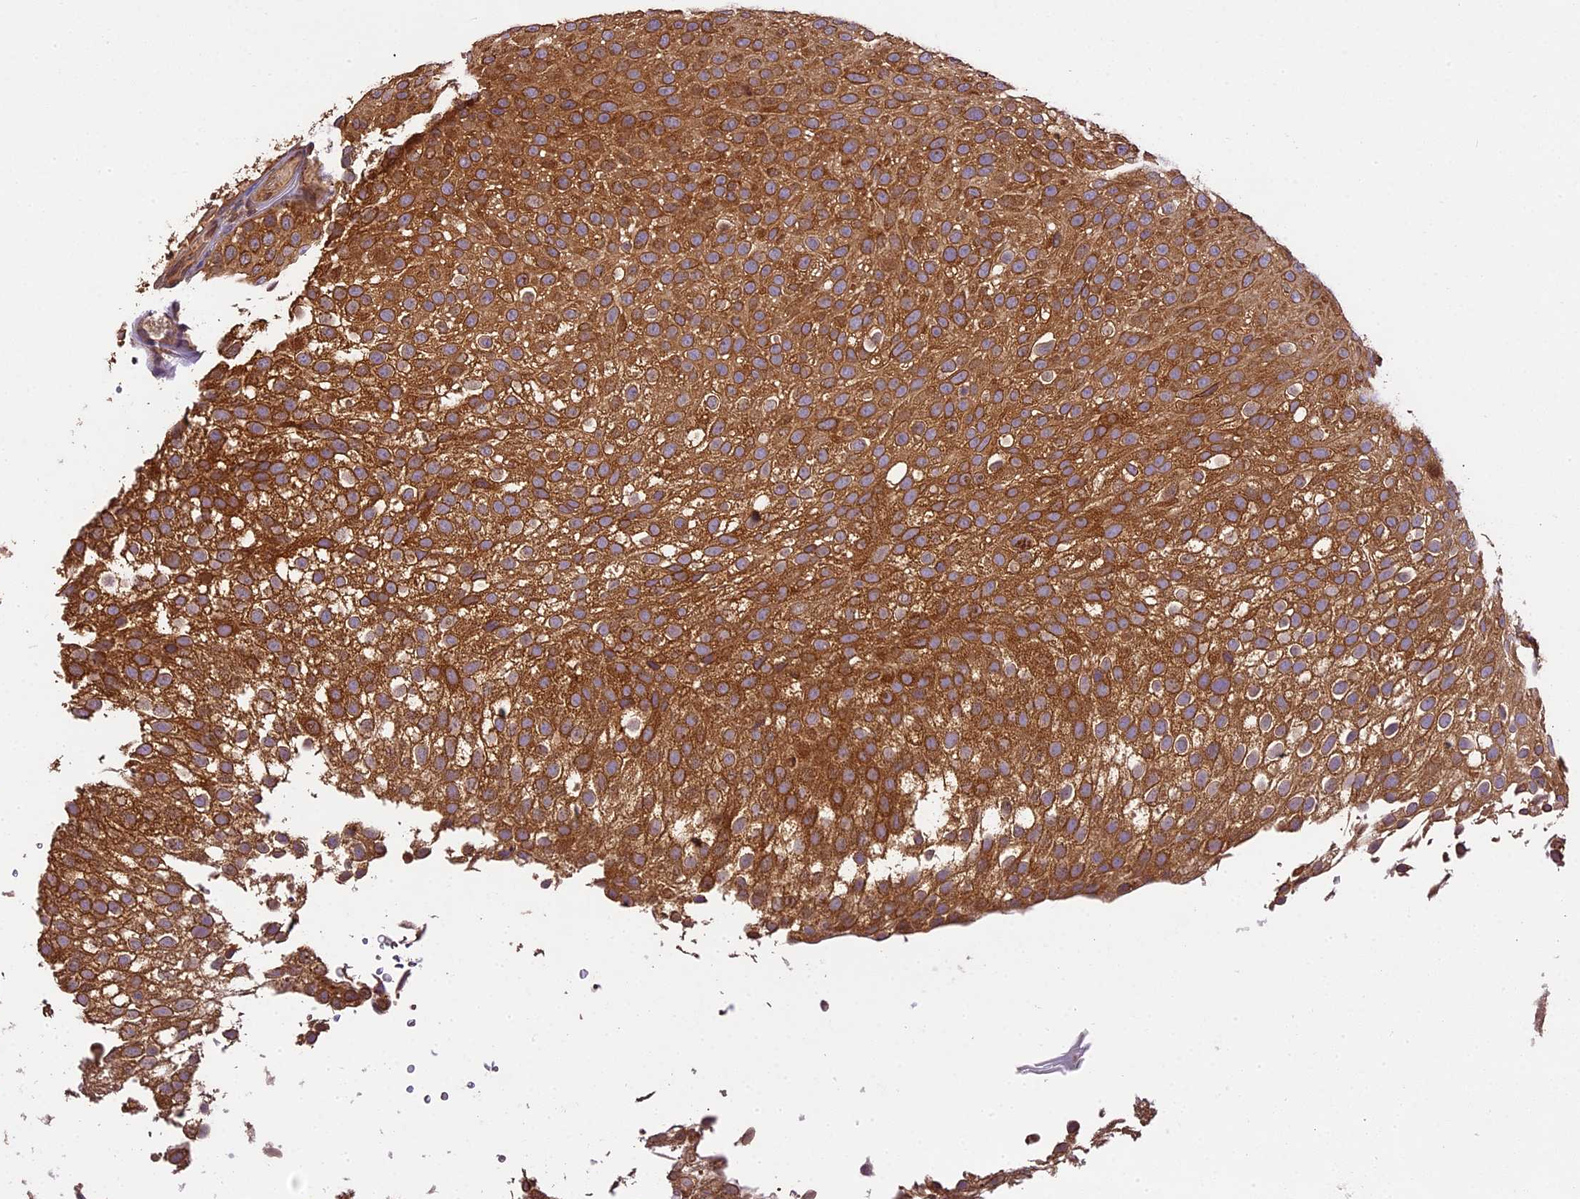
{"staining": {"intensity": "strong", "quantity": ">75%", "location": "cytoplasmic/membranous"}, "tissue": "urothelial cancer", "cell_type": "Tumor cells", "image_type": "cancer", "snomed": [{"axis": "morphology", "description": "Urothelial carcinoma, Low grade"}, {"axis": "topography", "description": "Urinary bladder"}], "caption": "This is a photomicrograph of immunohistochemistry (IHC) staining of urothelial cancer, which shows strong staining in the cytoplasmic/membranous of tumor cells.", "gene": "BRAP", "patient": {"sex": "male", "age": 78}}